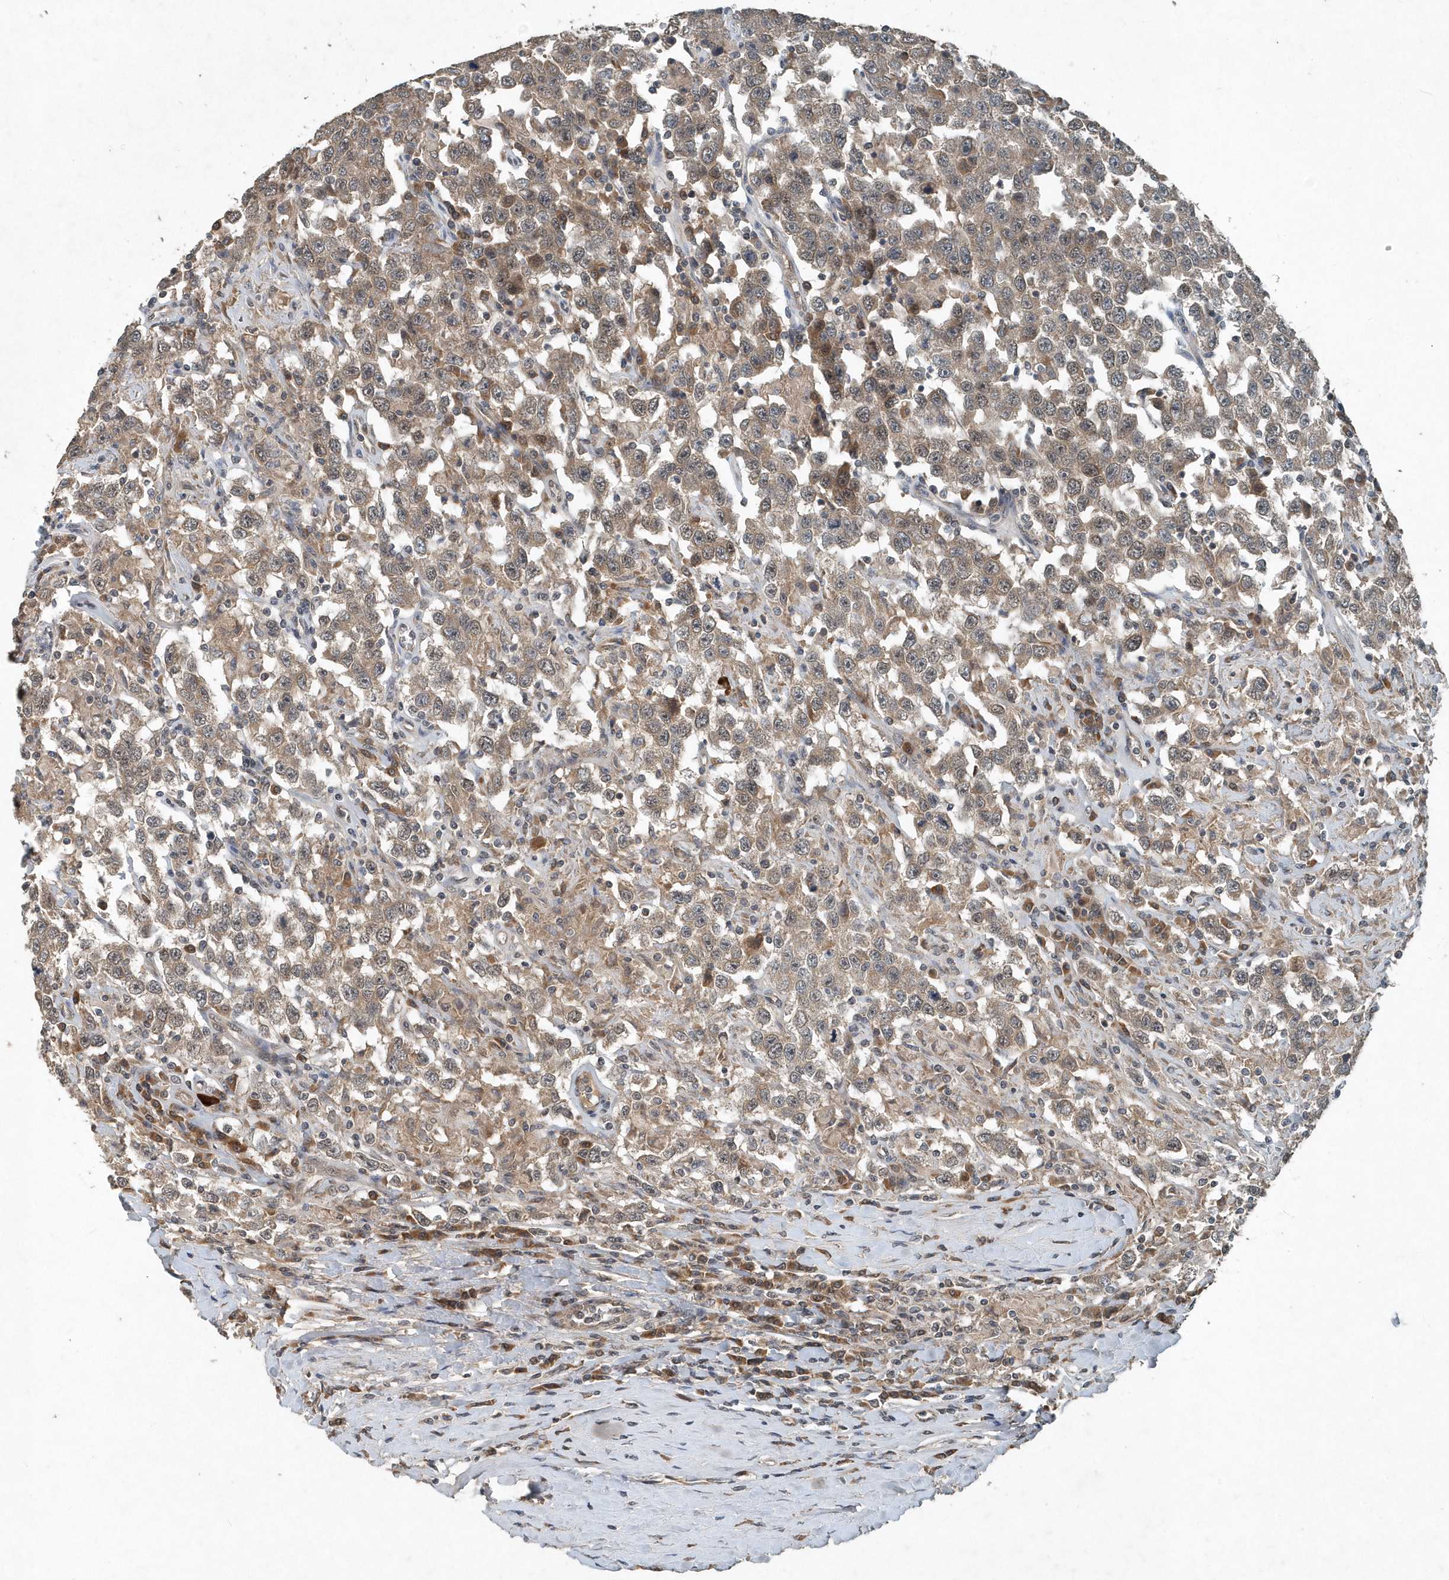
{"staining": {"intensity": "weak", "quantity": ">75%", "location": "cytoplasmic/membranous"}, "tissue": "testis cancer", "cell_type": "Tumor cells", "image_type": "cancer", "snomed": [{"axis": "morphology", "description": "Seminoma, NOS"}, {"axis": "topography", "description": "Testis"}], "caption": "This micrograph reveals testis seminoma stained with immunohistochemistry (IHC) to label a protein in brown. The cytoplasmic/membranous of tumor cells show weak positivity for the protein. Nuclei are counter-stained blue.", "gene": "SCFD2", "patient": {"sex": "male", "age": 41}}